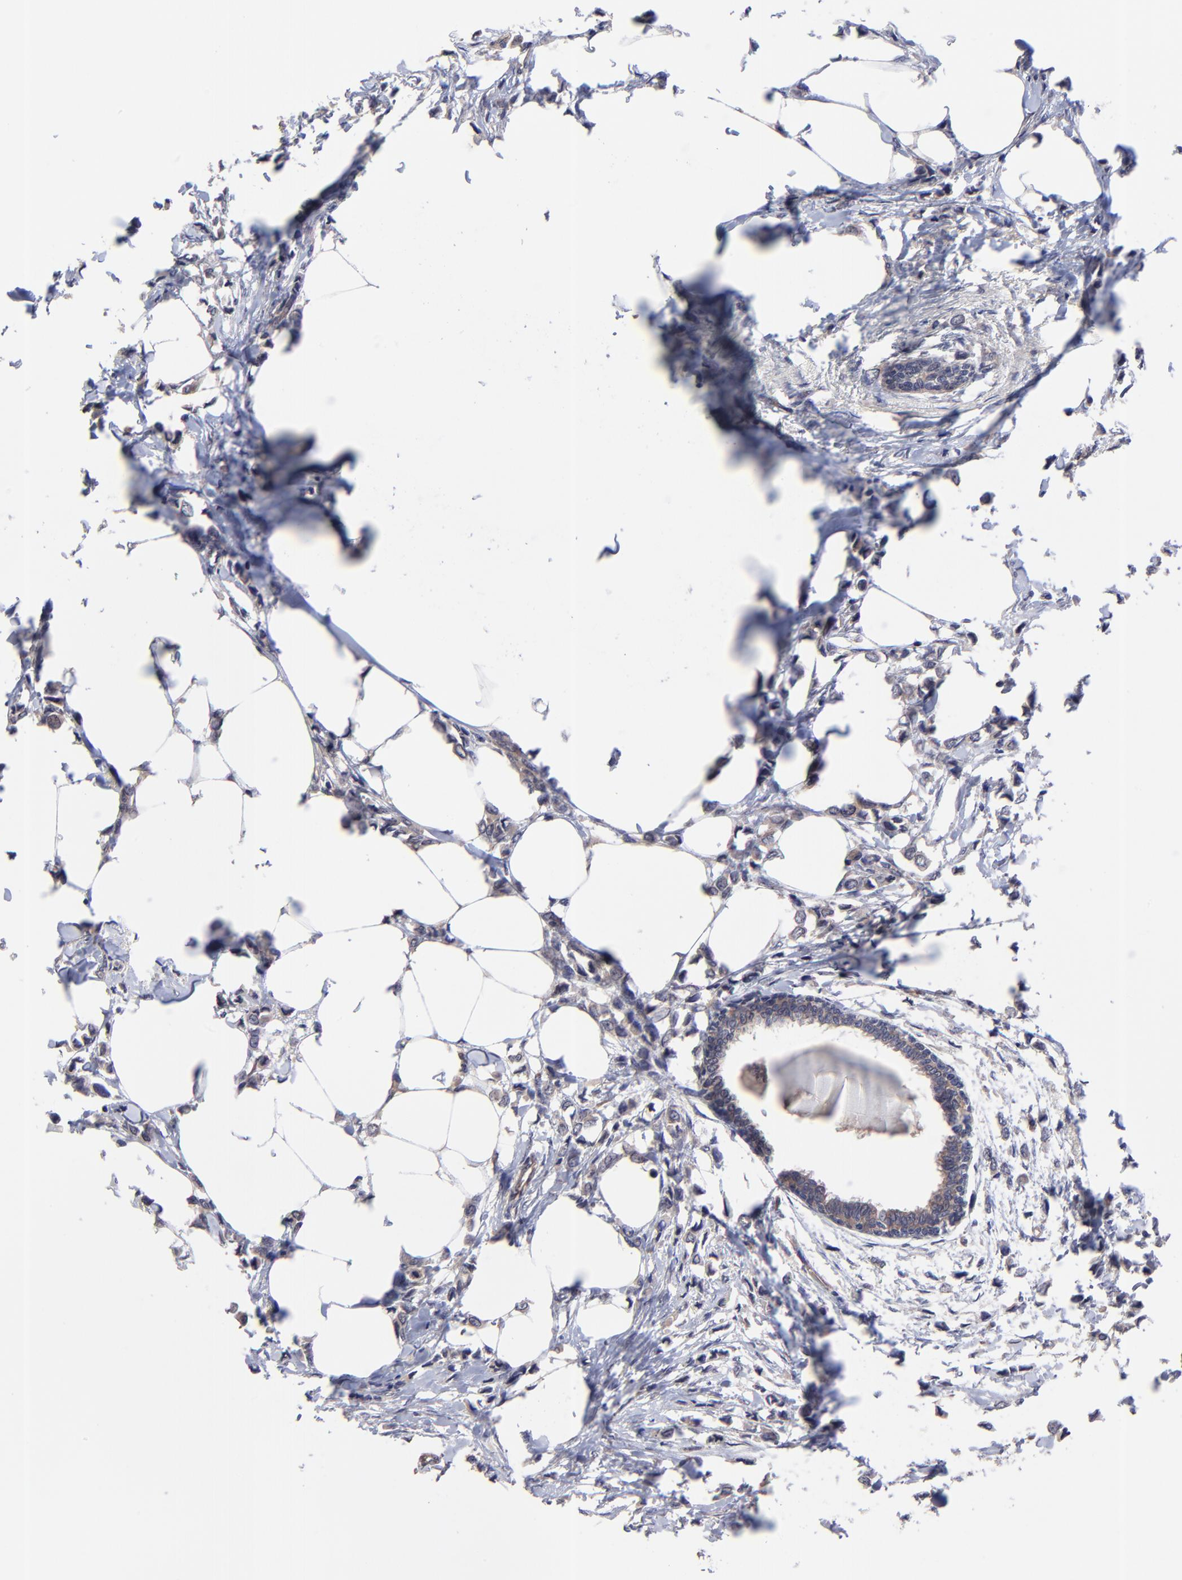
{"staining": {"intensity": "weak", "quantity": "25%-75%", "location": "cytoplasmic/membranous"}, "tissue": "breast cancer", "cell_type": "Tumor cells", "image_type": "cancer", "snomed": [{"axis": "morphology", "description": "Lobular carcinoma"}, {"axis": "topography", "description": "Breast"}], "caption": "Tumor cells reveal low levels of weak cytoplasmic/membranous positivity in about 25%-75% of cells in breast cancer.", "gene": "ZNF780B", "patient": {"sex": "female", "age": 51}}